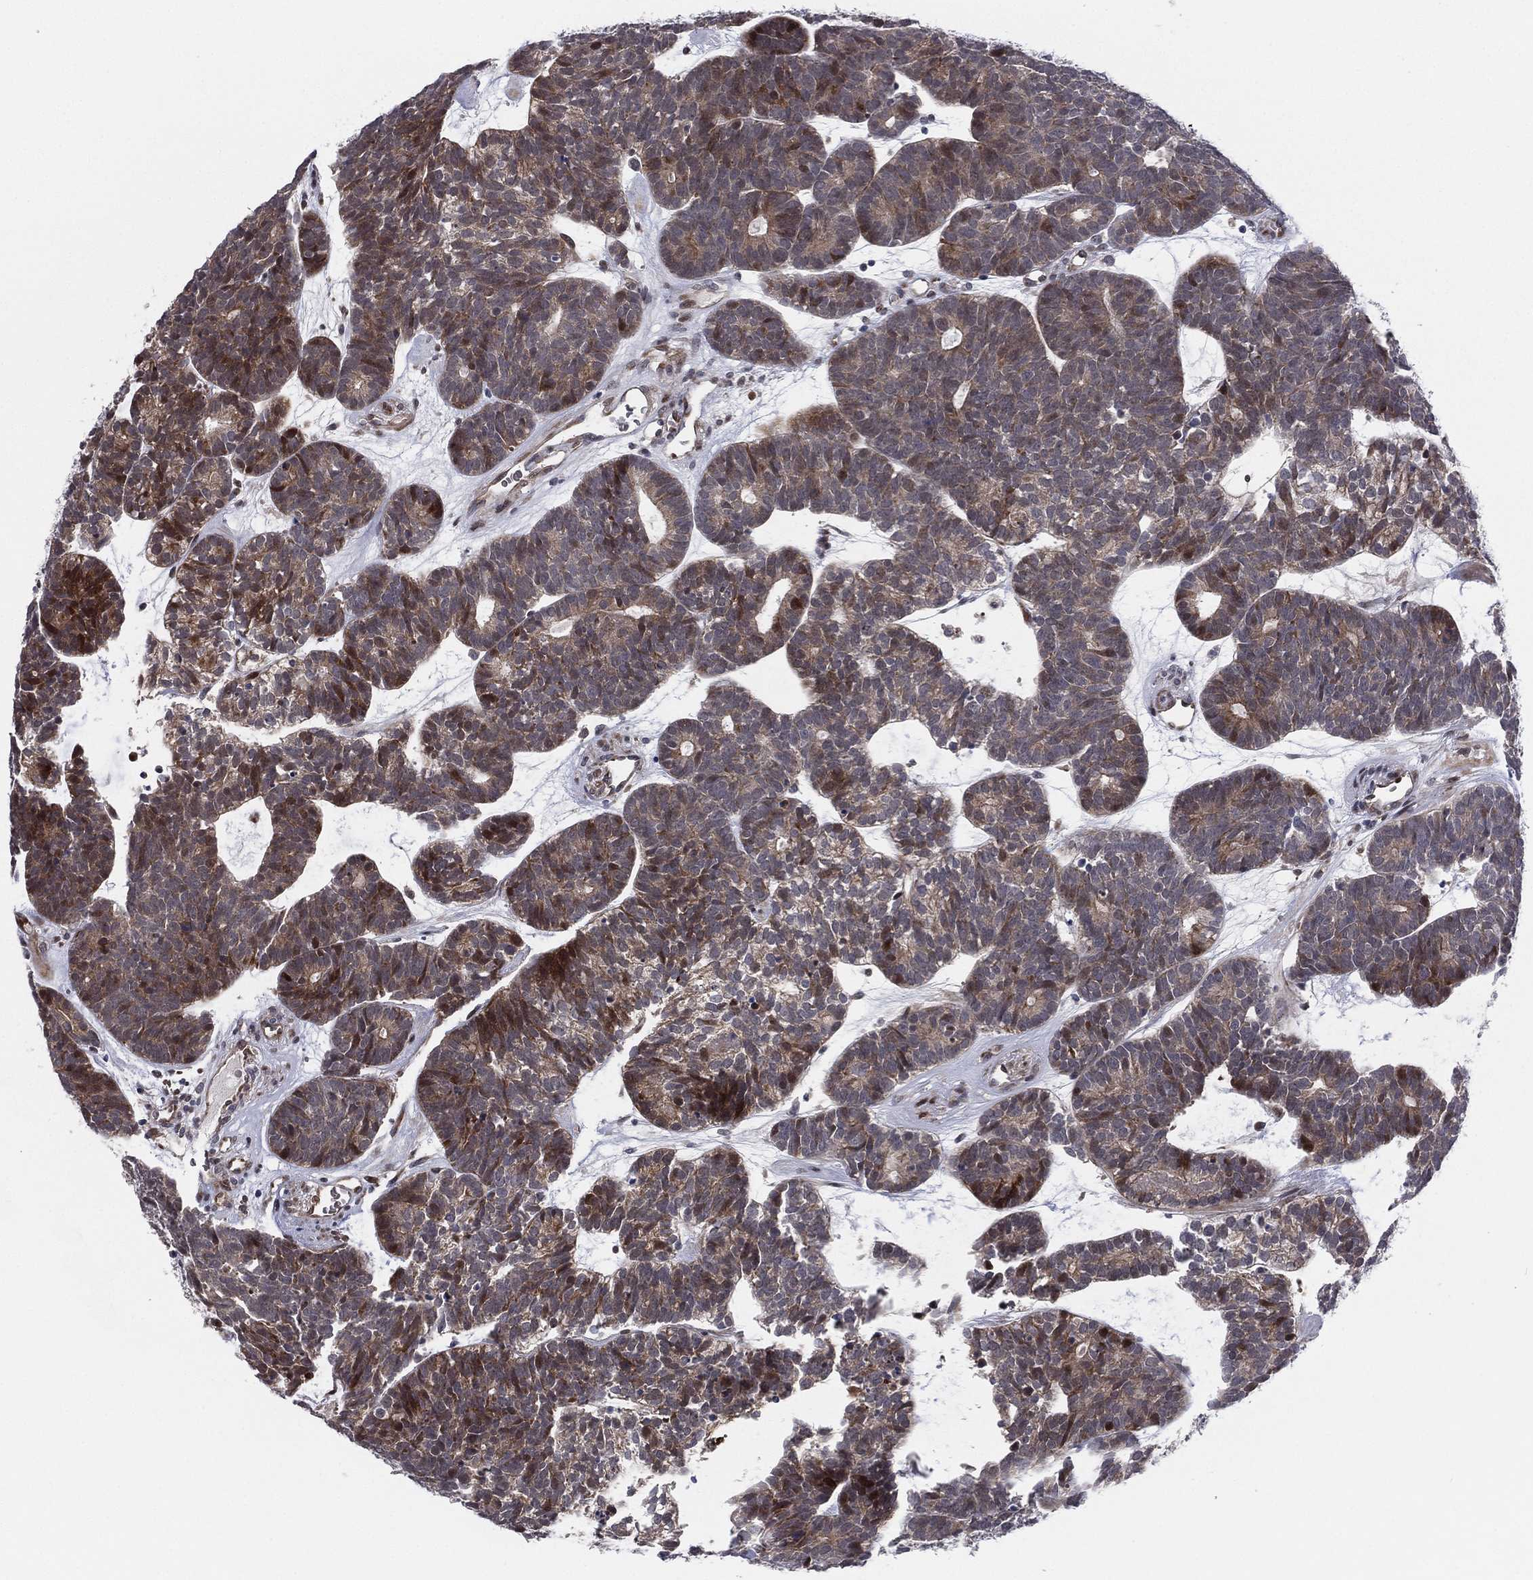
{"staining": {"intensity": "moderate", "quantity": "25%-75%", "location": "cytoplasmic/membranous"}, "tissue": "head and neck cancer", "cell_type": "Tumor cells", "image_type": "cancer", "snomed": [{"axis": "morphology", "description": "Adenocarcinoma, NOS"}, {"axis": "topography", "description": "Head-Neck"}], "caption": "Tumor cells display medium levels of moderate cytoplasmic/membranous staining in approximately 25%-75% of cells in head and neck cancer.", "gene": "UTP14A", "patient": {"sex": "female", "age": 81}}